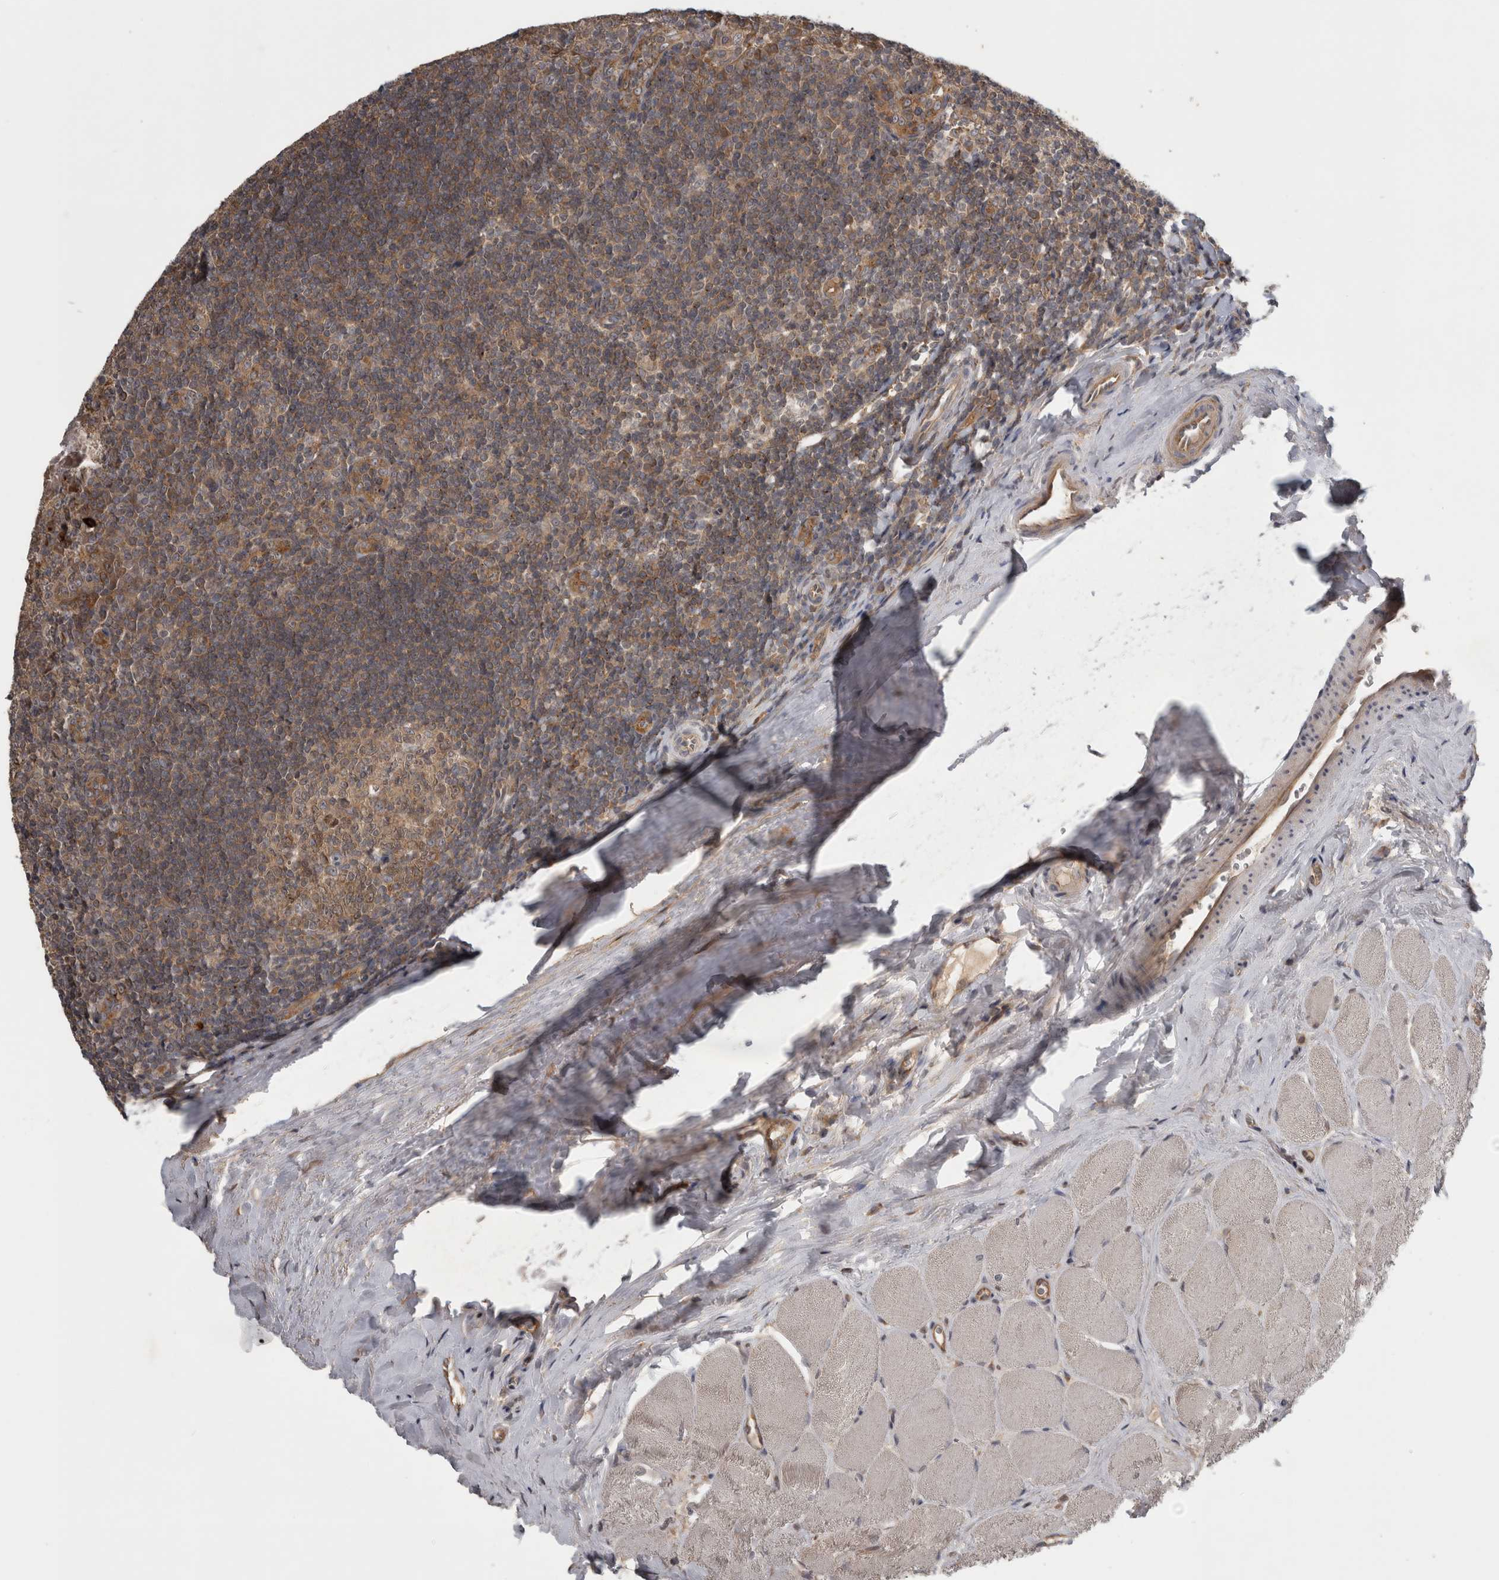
{"staining": {"intensity": "moderate", "quantity": ">75%", "location": "cytoplasmic/membranous"}, "tissue": "tonsil", "cell_type": "Germinal center cells", "image_type": "normal", "snomed": [{"axis": "morphology", "description": "Normal tissue, NOS"}, {"axis": "topography", "description": "Tonsil"}], "caption": "Immunohistochemistry (DAB (3,3'-diaminobenzidine)) staining of unremarkable human tonsil exhibits moderate cytoplasmic/membranous protein positivity in about >75% of germinal center cells.", "gene": "TRMT61B", "patient": {"sex": "male", "age": 27}}